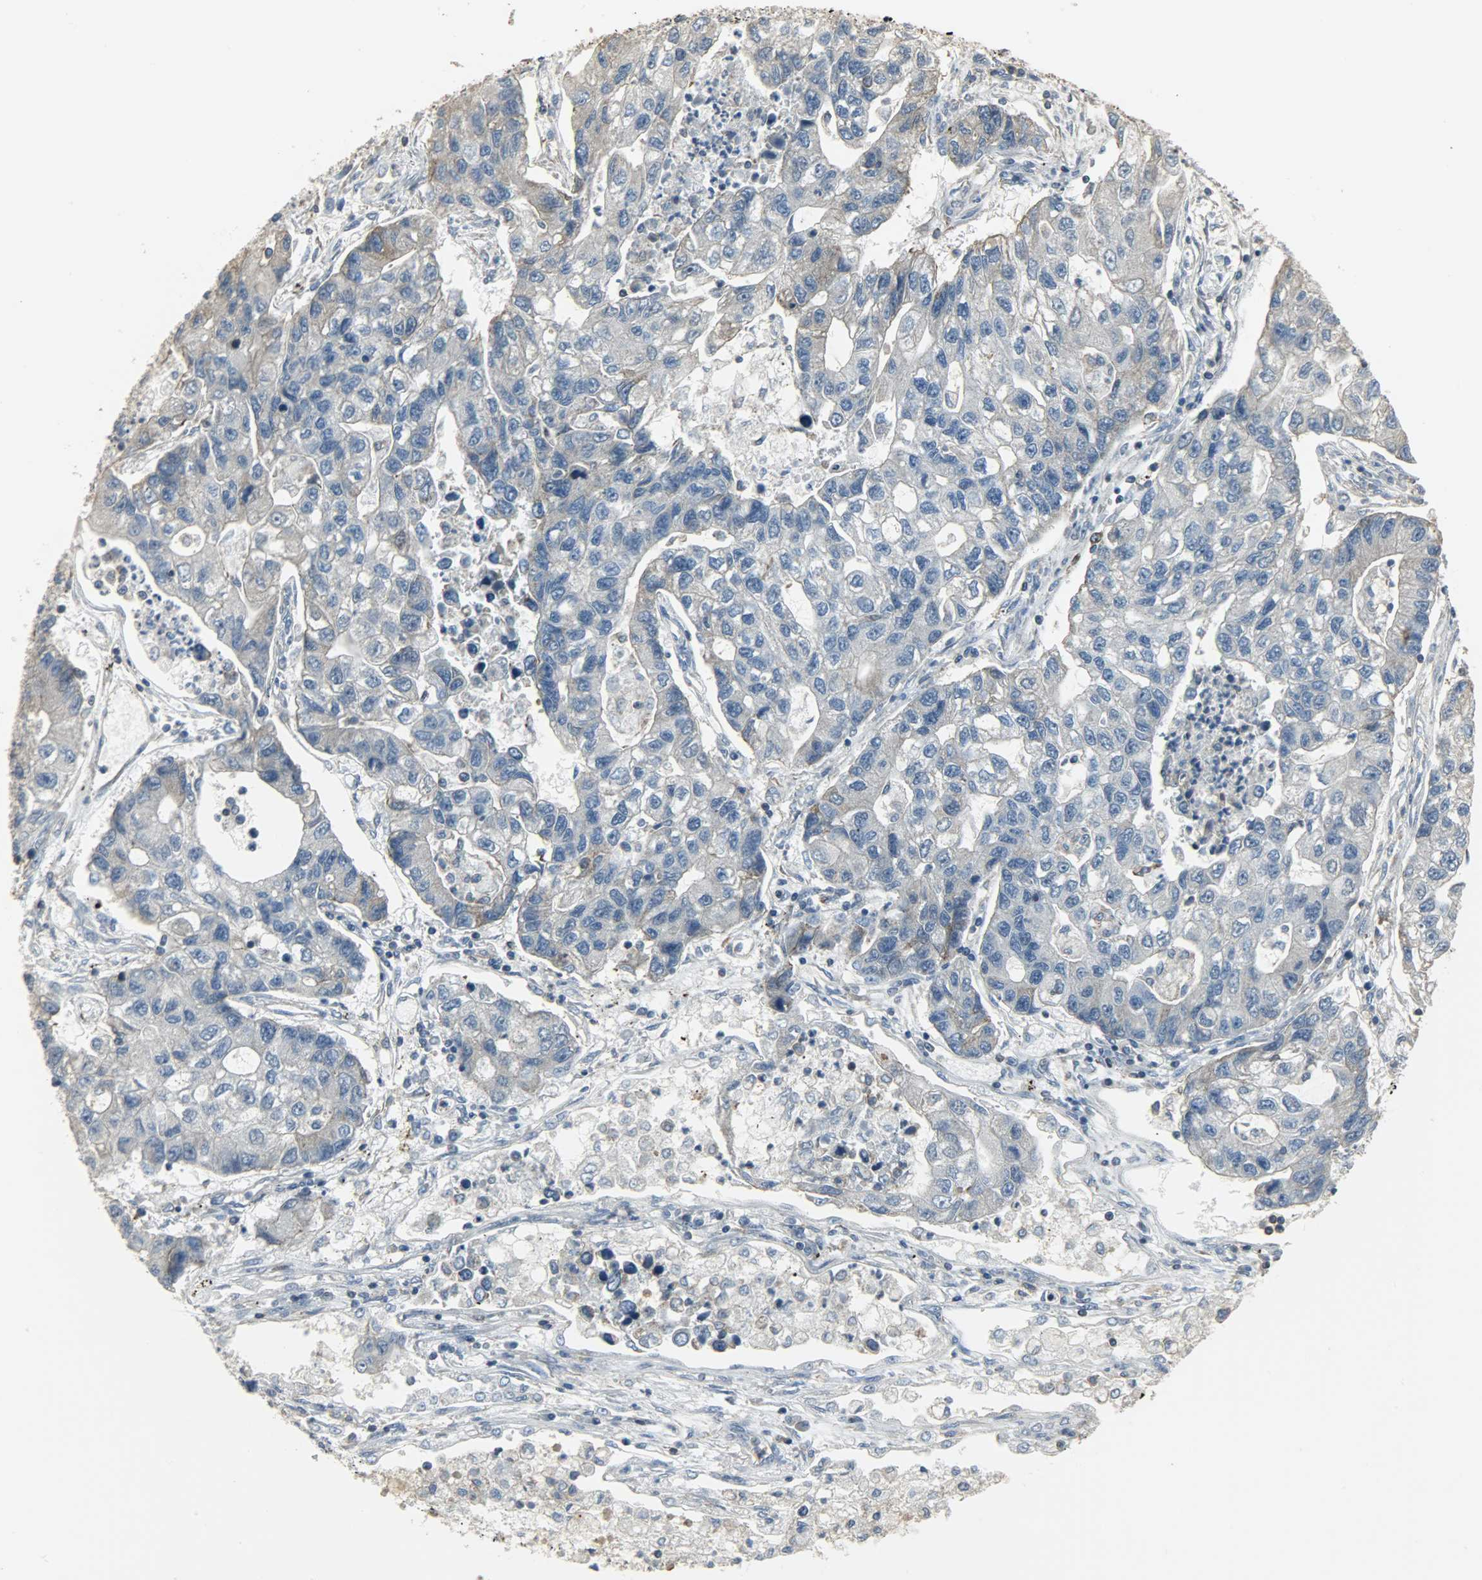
{"staining": {"intensity": "weak", "quantity": ">75%", "location": "cytoplasmic/membranous"}, "tissue": "lung cancer", "cell_type": "Tumor cells", "image_type": "cancer", "snomed": [{"axis": "morphology", "description": "Adenocarcinoma, NOS"}, {"axis": "topography", "description": "Lung"}], "caption": "IHC (DAB) staining of human lung adenocarcinoma reveals weak cytoplasmic/membranous protein staining in approximately >75% of tumor cells.", "gene": "DNAJA4", "patient": {"sex": "female", "age": 51}}